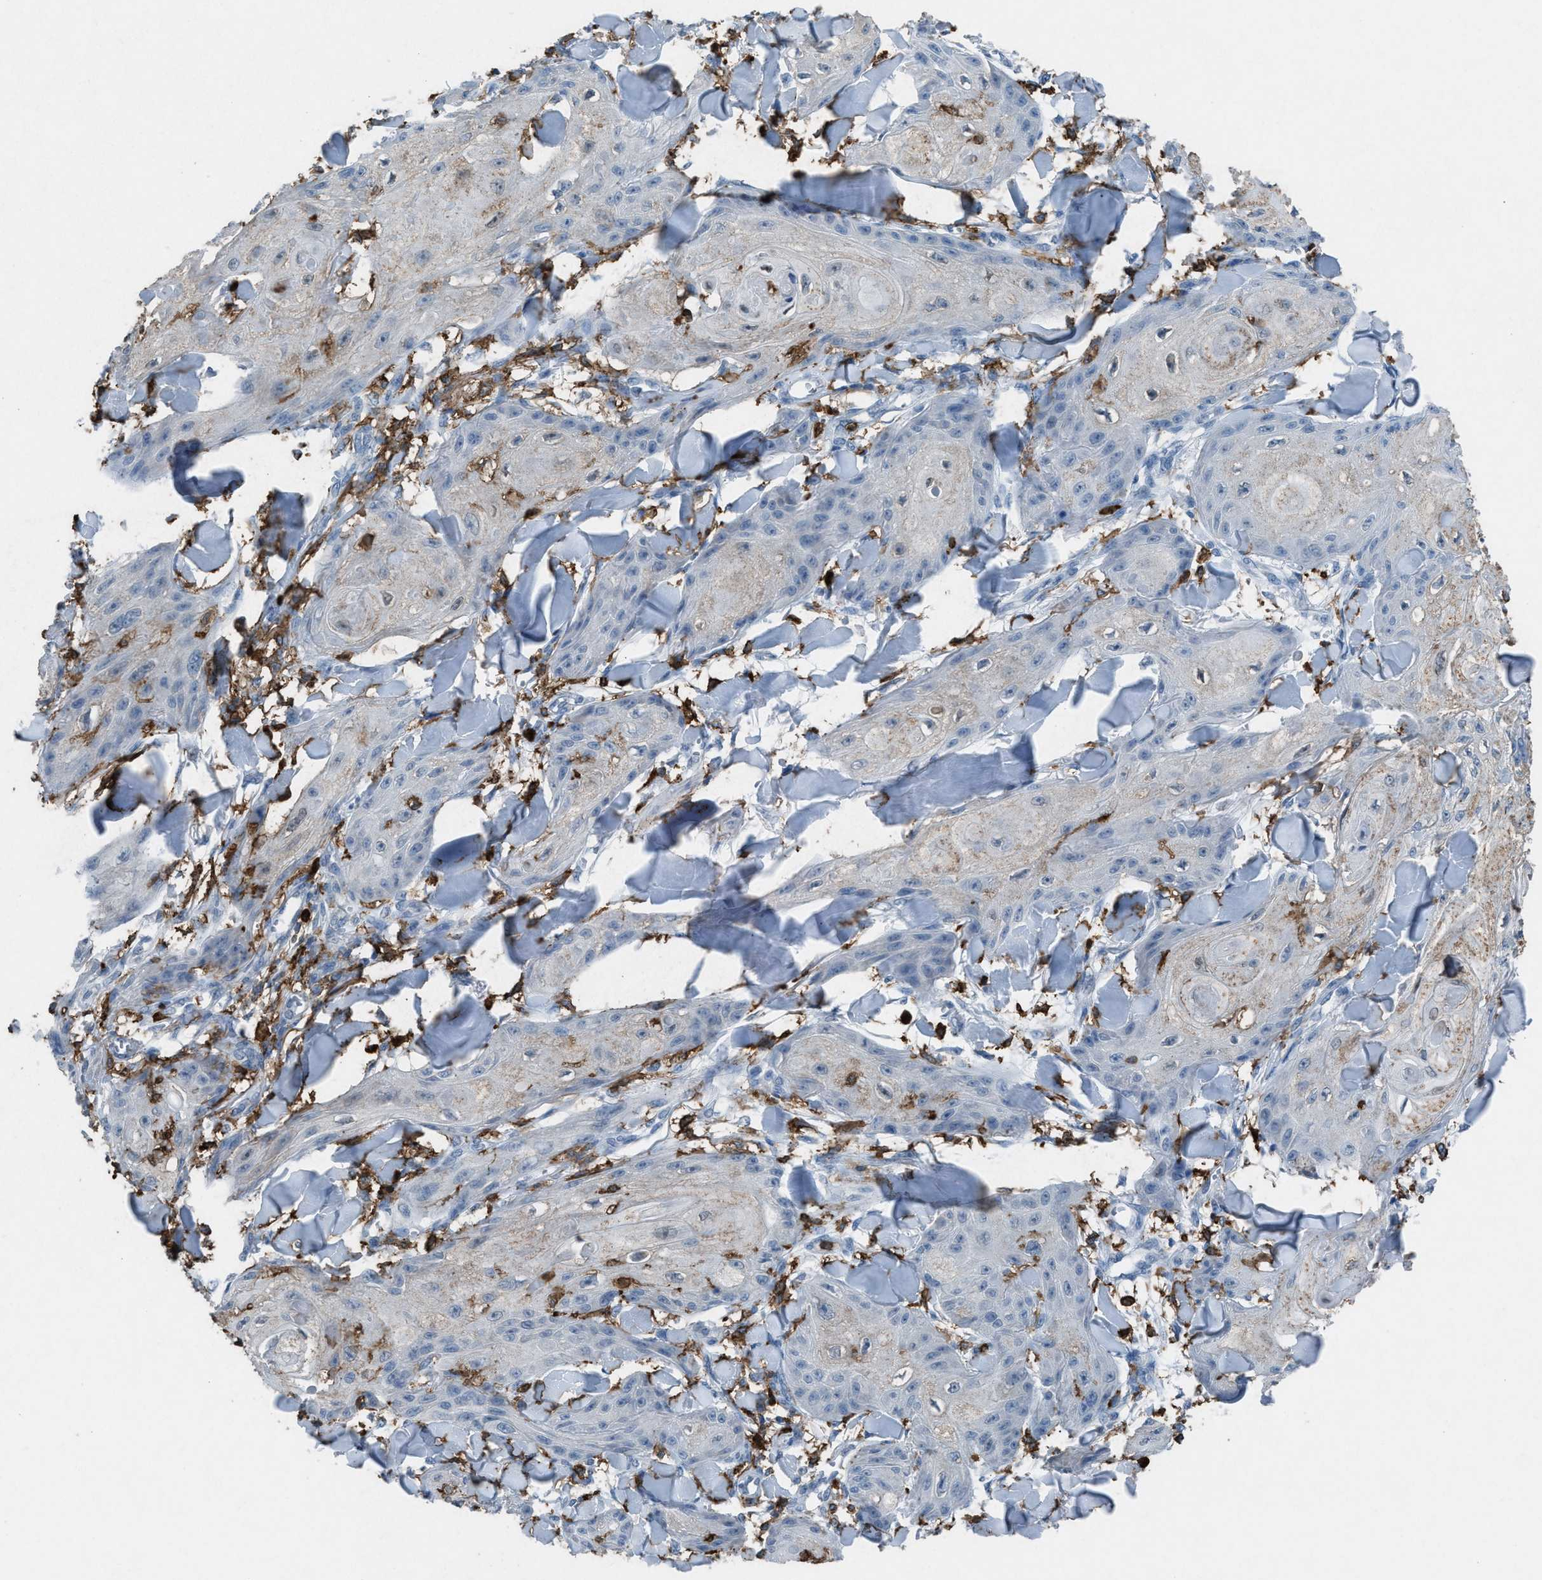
{"staining": {"intensity": "weak", "quantity": "<25%", "location": "cytoplasmic/membranous"}, "tissue": "skin cancer", "cell_type": "Tumor cells", "image_type": "cancer", "snomed": [{"axis": "morphology", "description": "Squamous cell carcinoma, NOS"}, {"axis": "topography", "description": "Skin"}], "caption": "Immunohistochemical staining of squamous cell carcinoma (skin) exhibits no significant expression in tumor cells.", "gene": "FCER1G", "patient": {"sex": "male", "age": 74}}